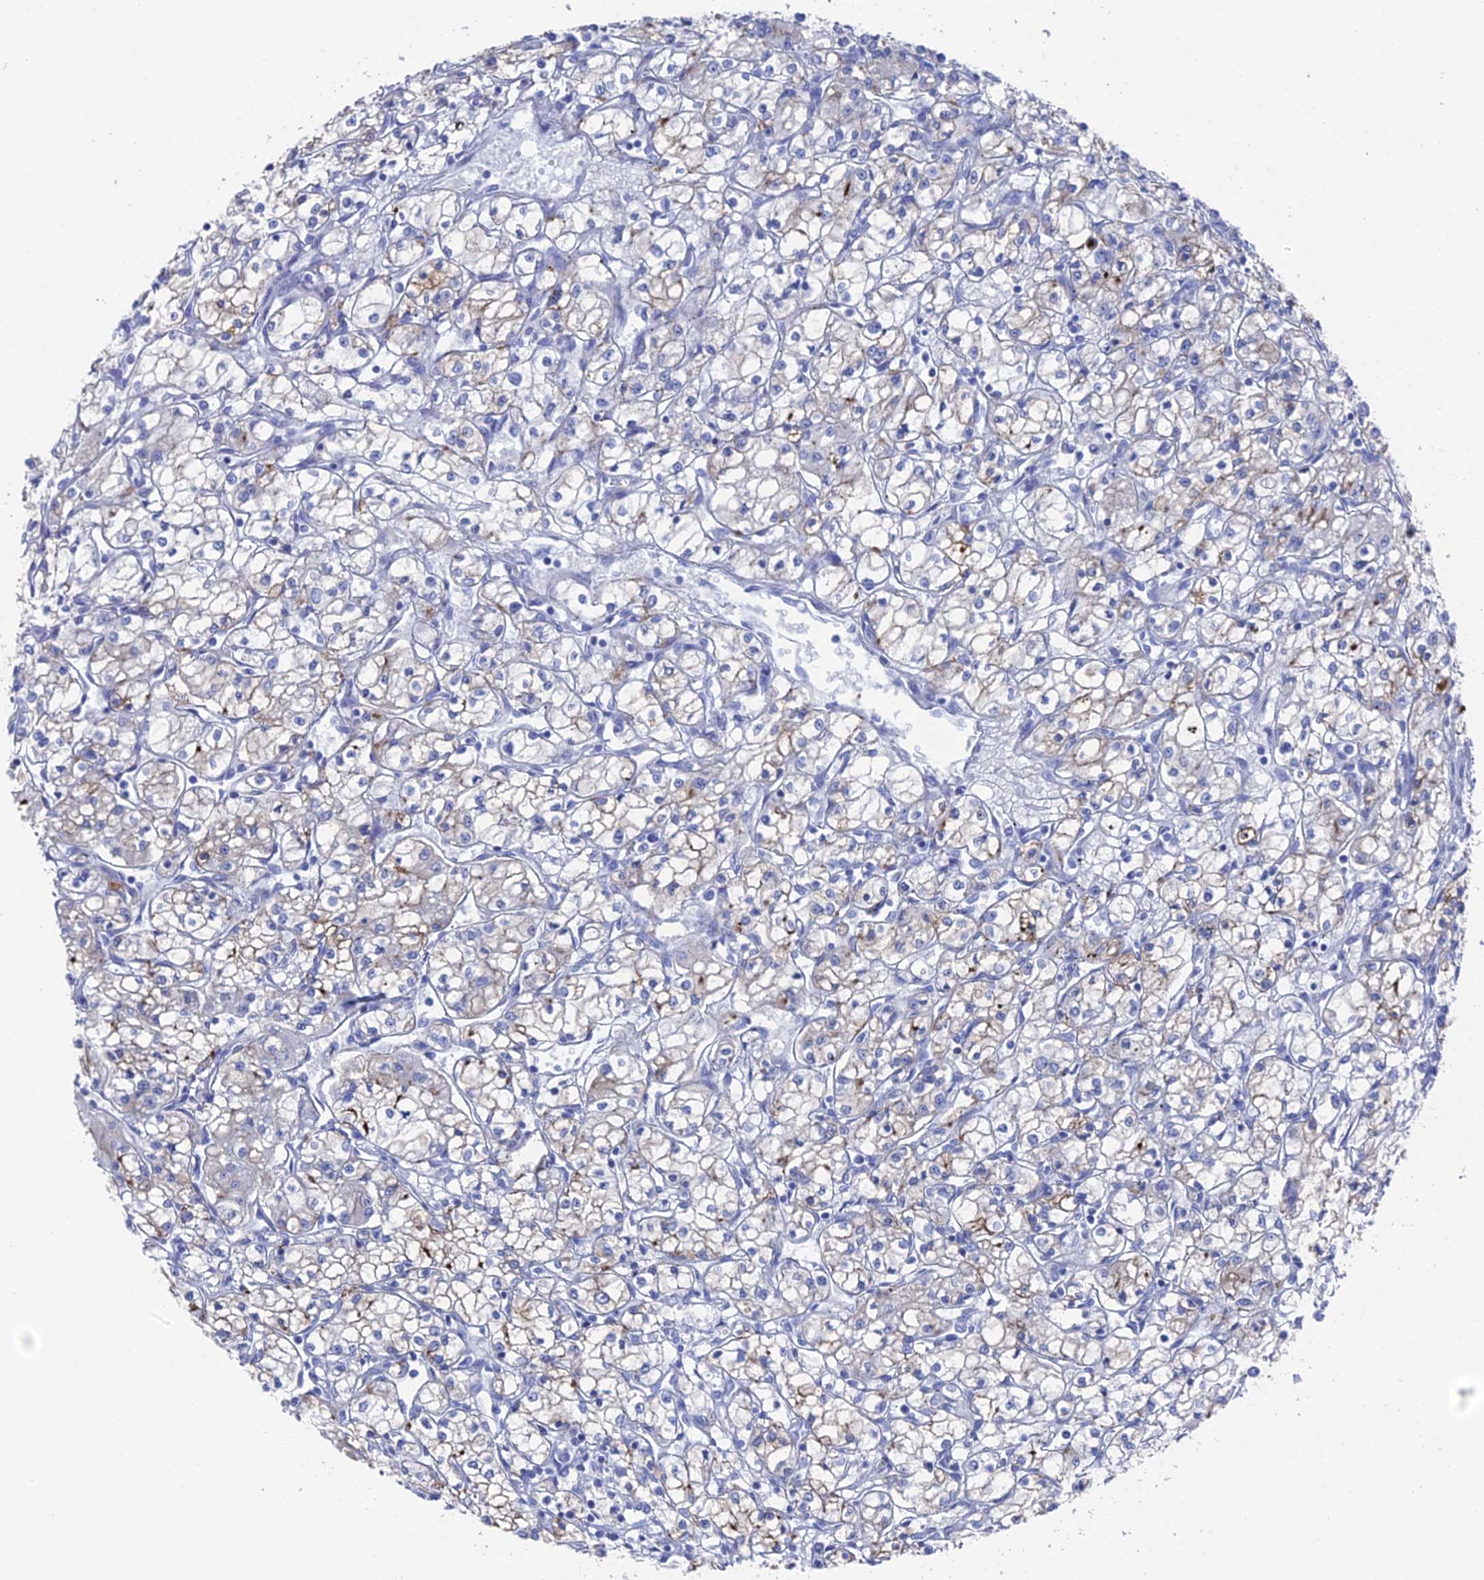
{"staining": {"intensity": "weak", "quantity": "<25%", "location": "cytoplasmic/membranous"}, "tissue": "renal cancer", "cell_type": "Tumor cells", "image_type": "cancer", "snomed": [{"axis": "morphology", "description": "Adenocarcinoma, NOS"}, {"axis": "topography", "description": "Kidney"}], "caption": "IHC photomicrograph of neoplastic tissue: human adenocarcinoma (renal) stained with DAB exhibits no significant protein positivity in tumor cells.", "gene": "ENPP3", "patient": {"sex": "male", "age": 59}}